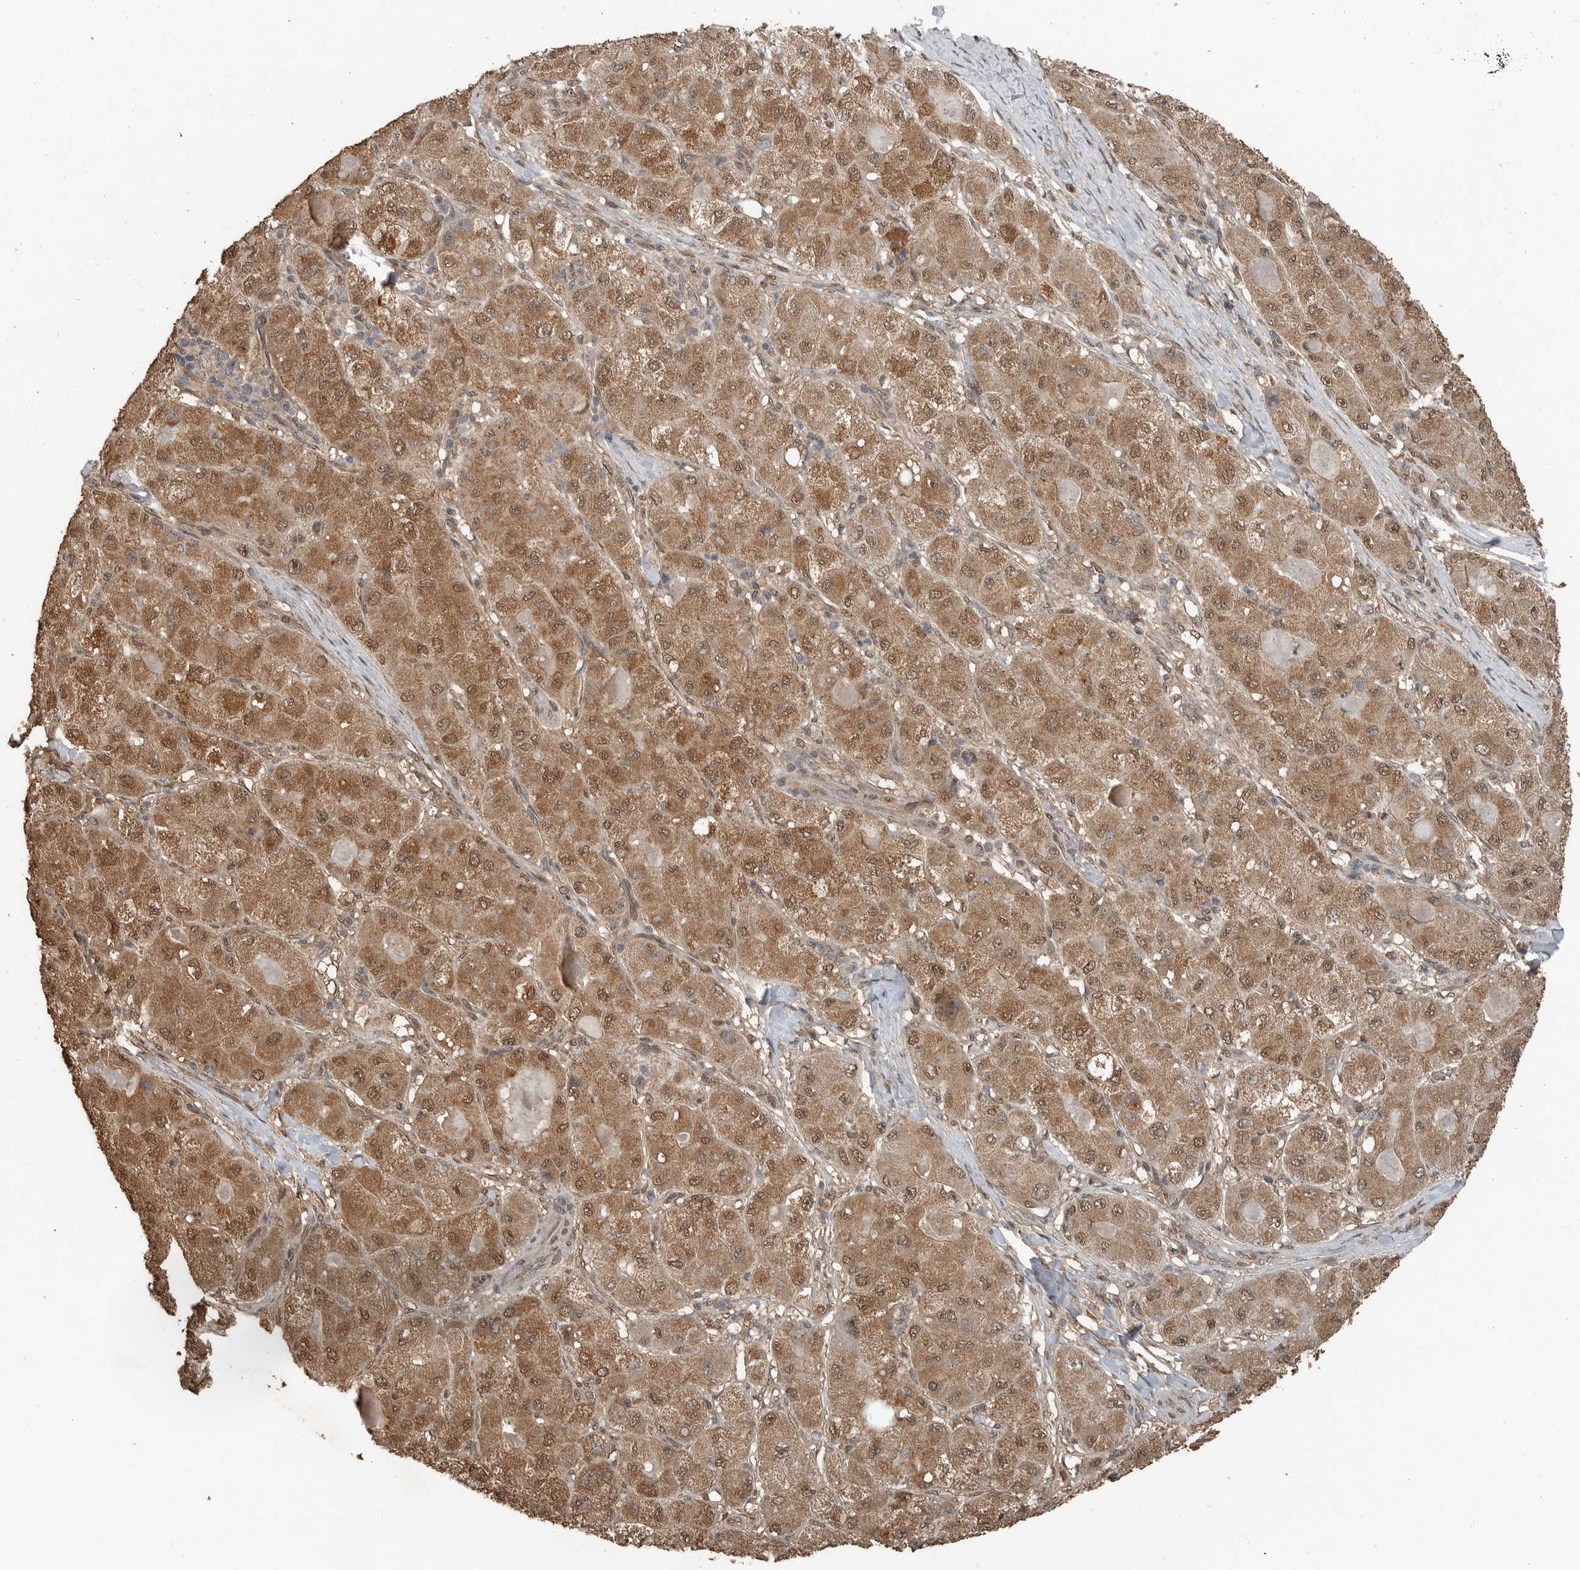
{"staining": {"intensity": "moderate", "quantity": ">75%", "location": "cytoplasmic/membranous,nuclear"}, "tissue": "liver cancer", "cell_type": "Tumor cells", "image_type": "cancer", "snomed": [{"axis": "morphology", "description": "Carcinoma, Hepatocellular, NOS"}, {"axis": "topography", "description": "Liver"}], "caption": "Liver hepatocellular carcinoma stained for a protein (brown) displays moderate cytoplasmic/membranous and nuclear positive positivity in about >75% of tumor cells.", "gene": "BLZF1", "patient": {"sex": "male", "age": 80}}